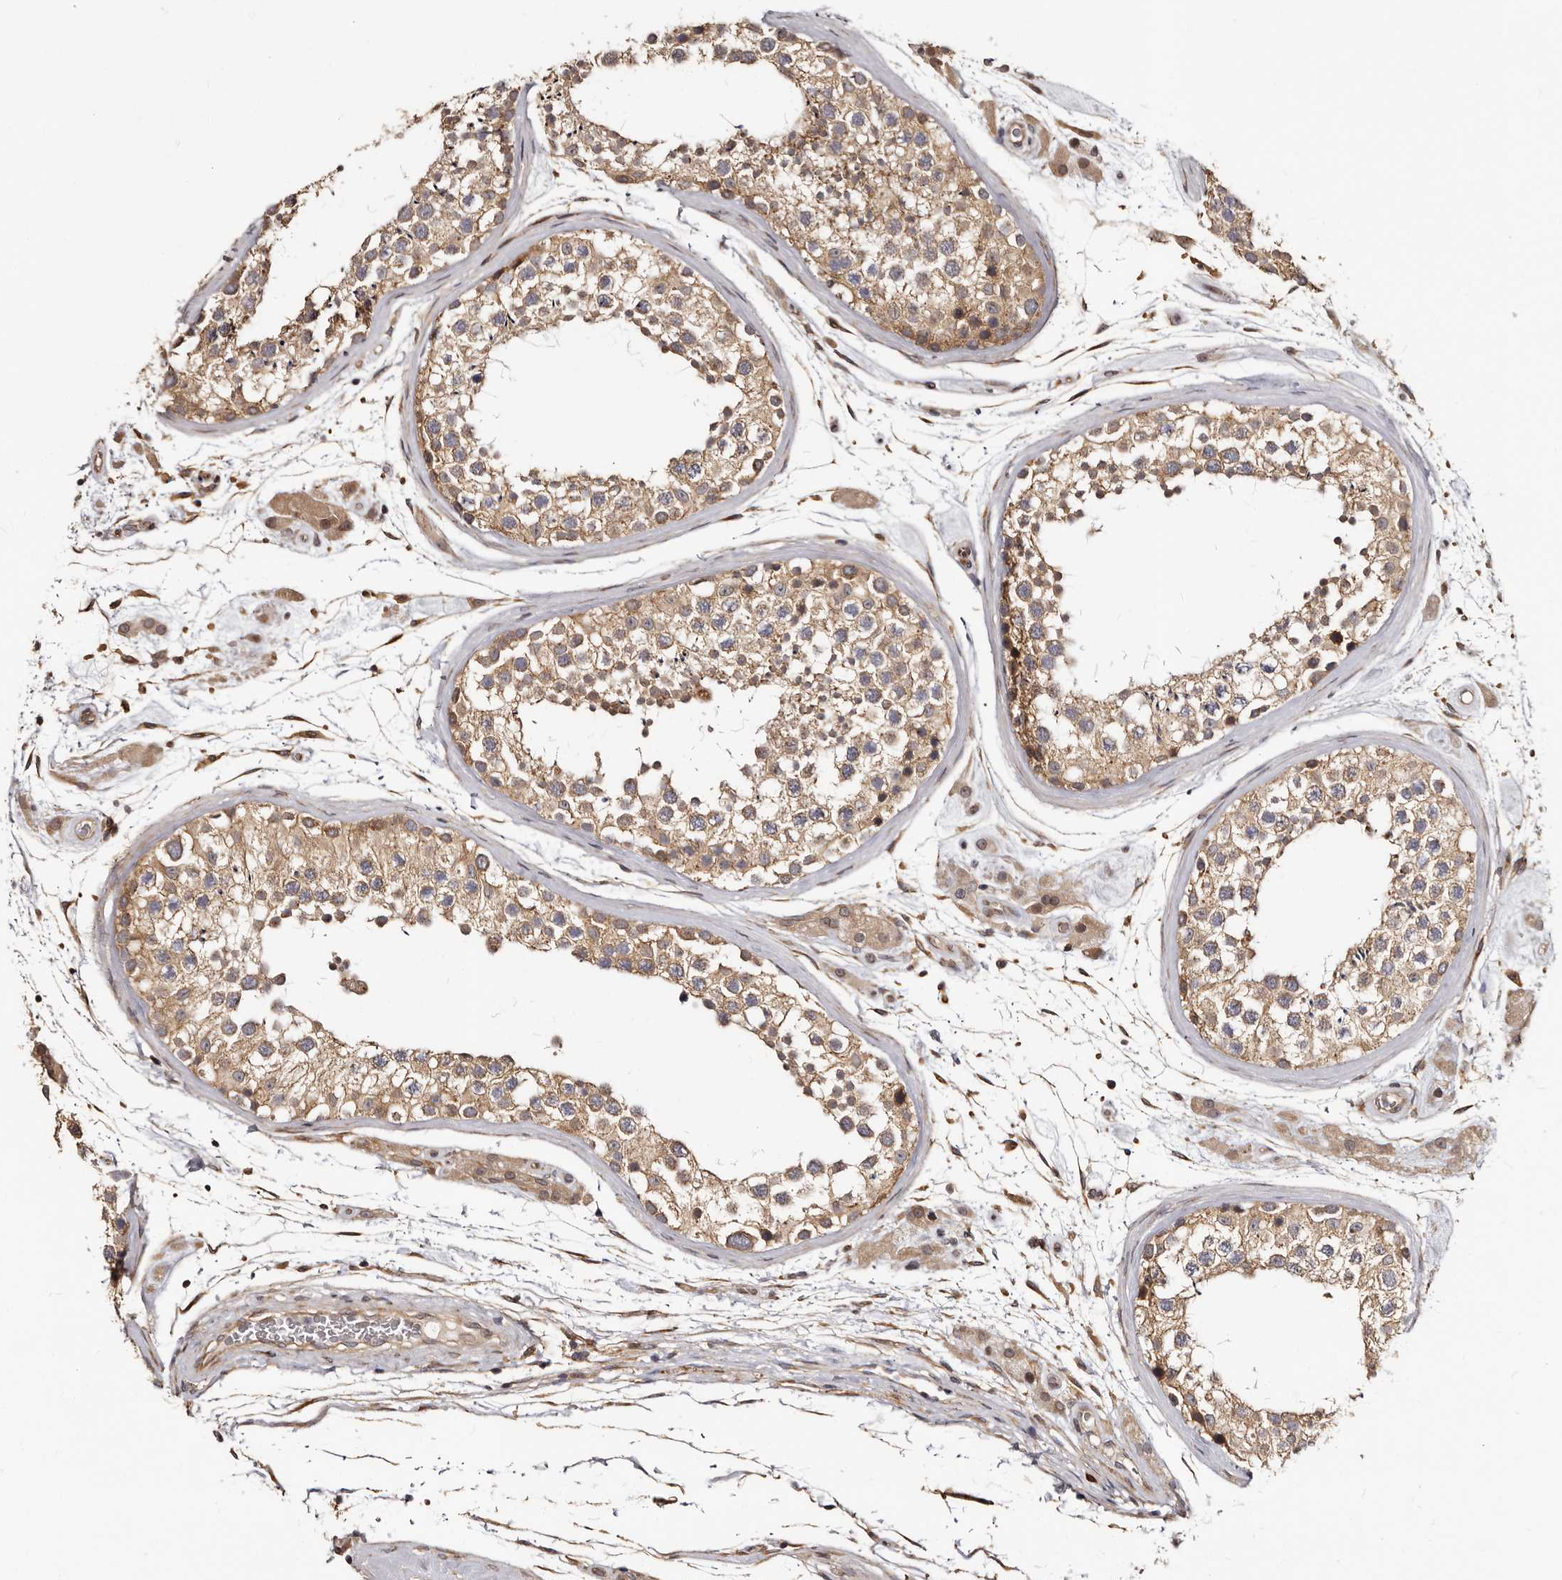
{"staining": {"intensity": "moderate", "quantity": ">75%", "location": "cytoplasmic/membranous"}, "tissue": "testis", "cell_type": "Cells in seminiferous ducts", "image_type": "normal", "snomed": [{"axis": "morphology", "description": "Normal tissue, NOS"}, {"axis": "topography", "description": "Testis"}], "caption": "IHC histopathology image of unremarkable testis stained for a protein (brown), which displays medium levels of moderate cytoplasmic/membranous positivity in about >75% of cells in seminiferous ducts.", "gene": "TBC1D22B", "patient": {"sex": "male", "age": 46}}